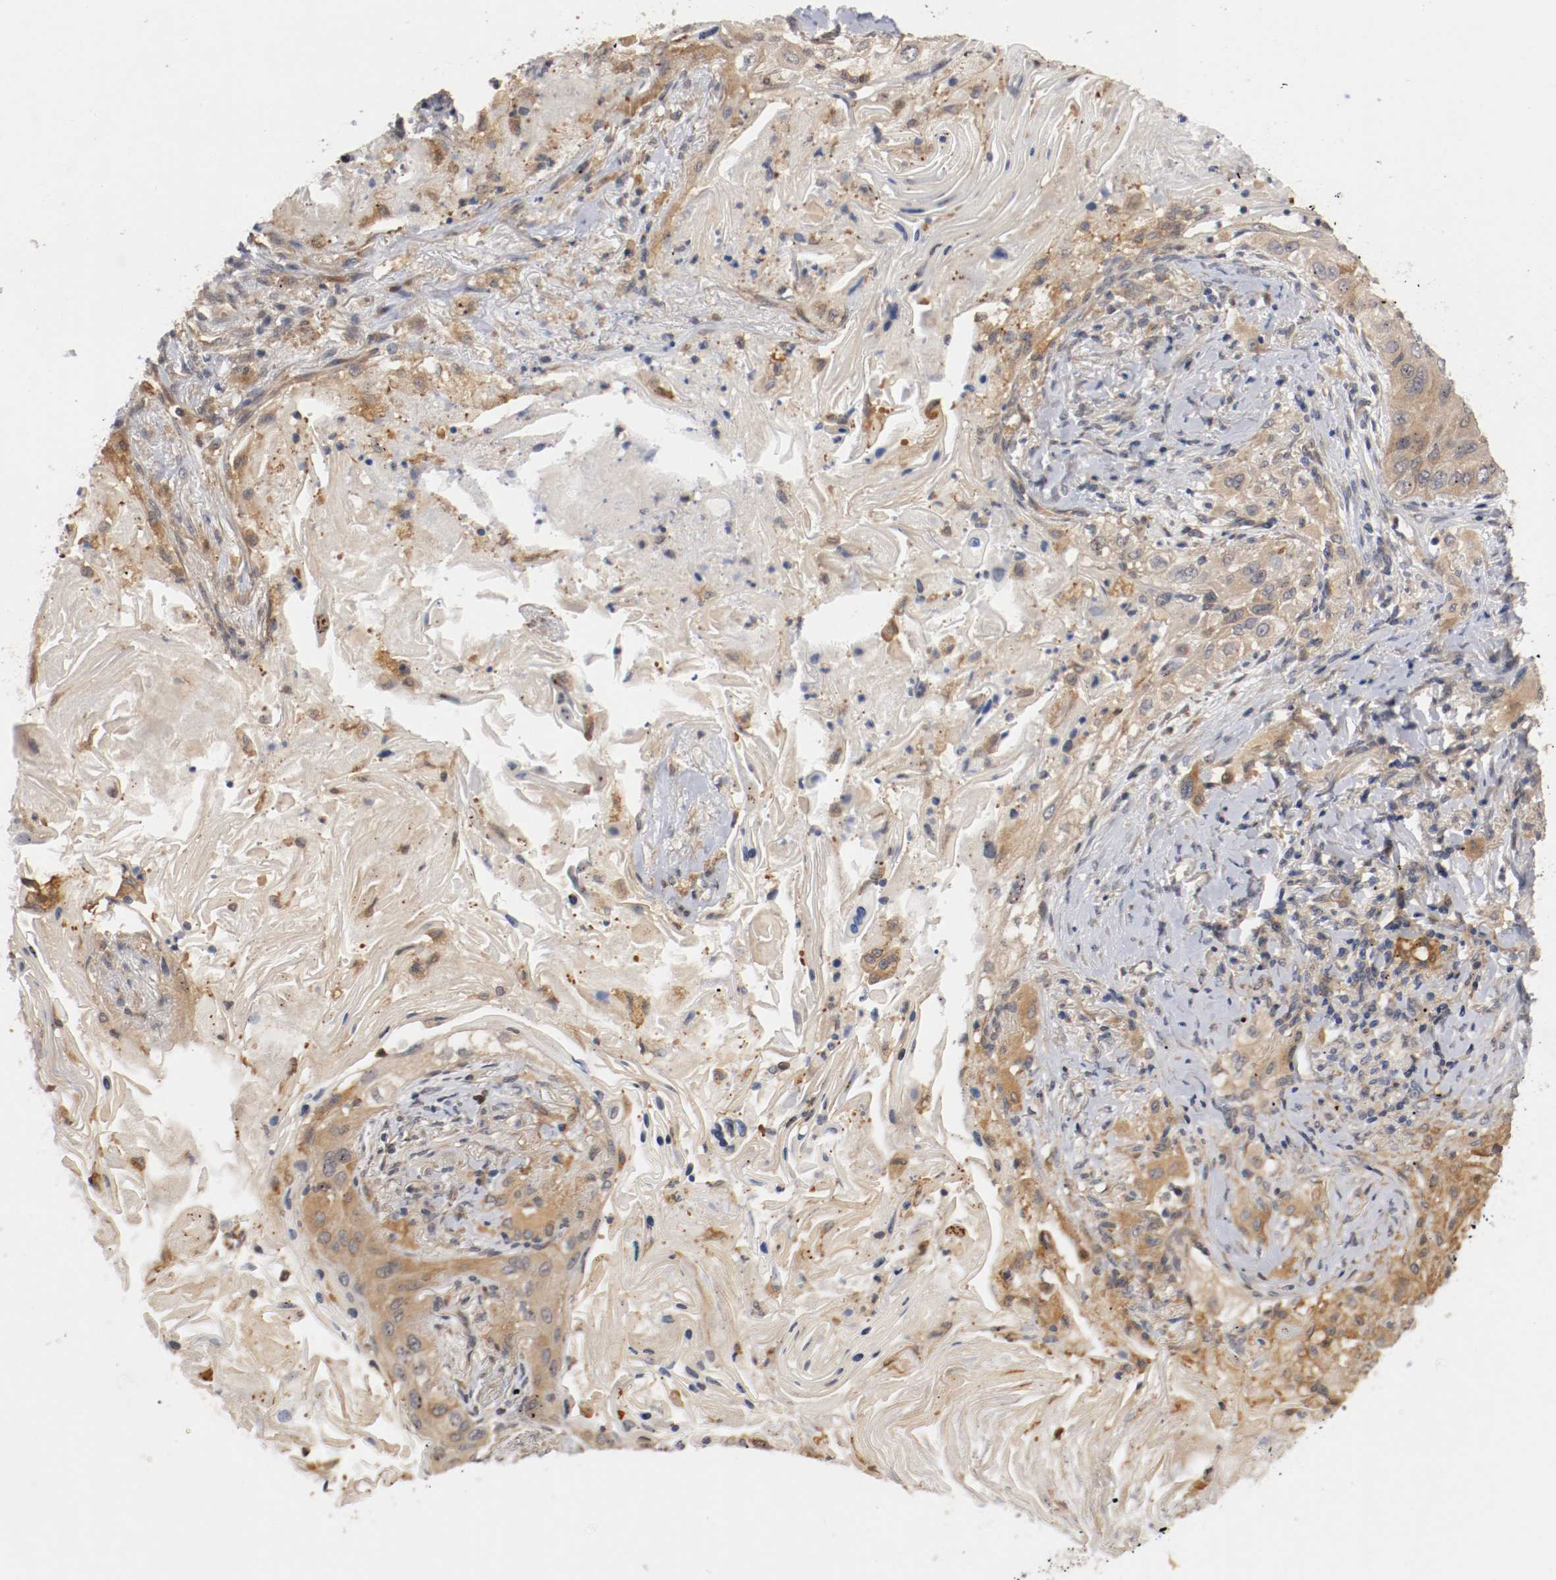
{"staining": {"intensity": "weak", "quantity": "25%-75%", "location": "cytoplasmic/membranous"}, "tissue": "lung cancer", "cell_type": "Tumor cells", "image_type": "cancer", "snomed": [{"axis": "morphology", "description": "Squamous cell carcinoma, NOS"}, {"axis": "topography", "description": "Lung"}], "caption": "Immunohistochemistry histopathology image of neoplastic tissue: human lung cancer stained using IHC exhibits low levels of weak protein expression localized specifically in the cytoplasmic/membranous of tumor cells, appearing as a cytoplasmic/membranous brown color.", "gene": "RBM23", "patient": {"sex": "female", "age": 67}}